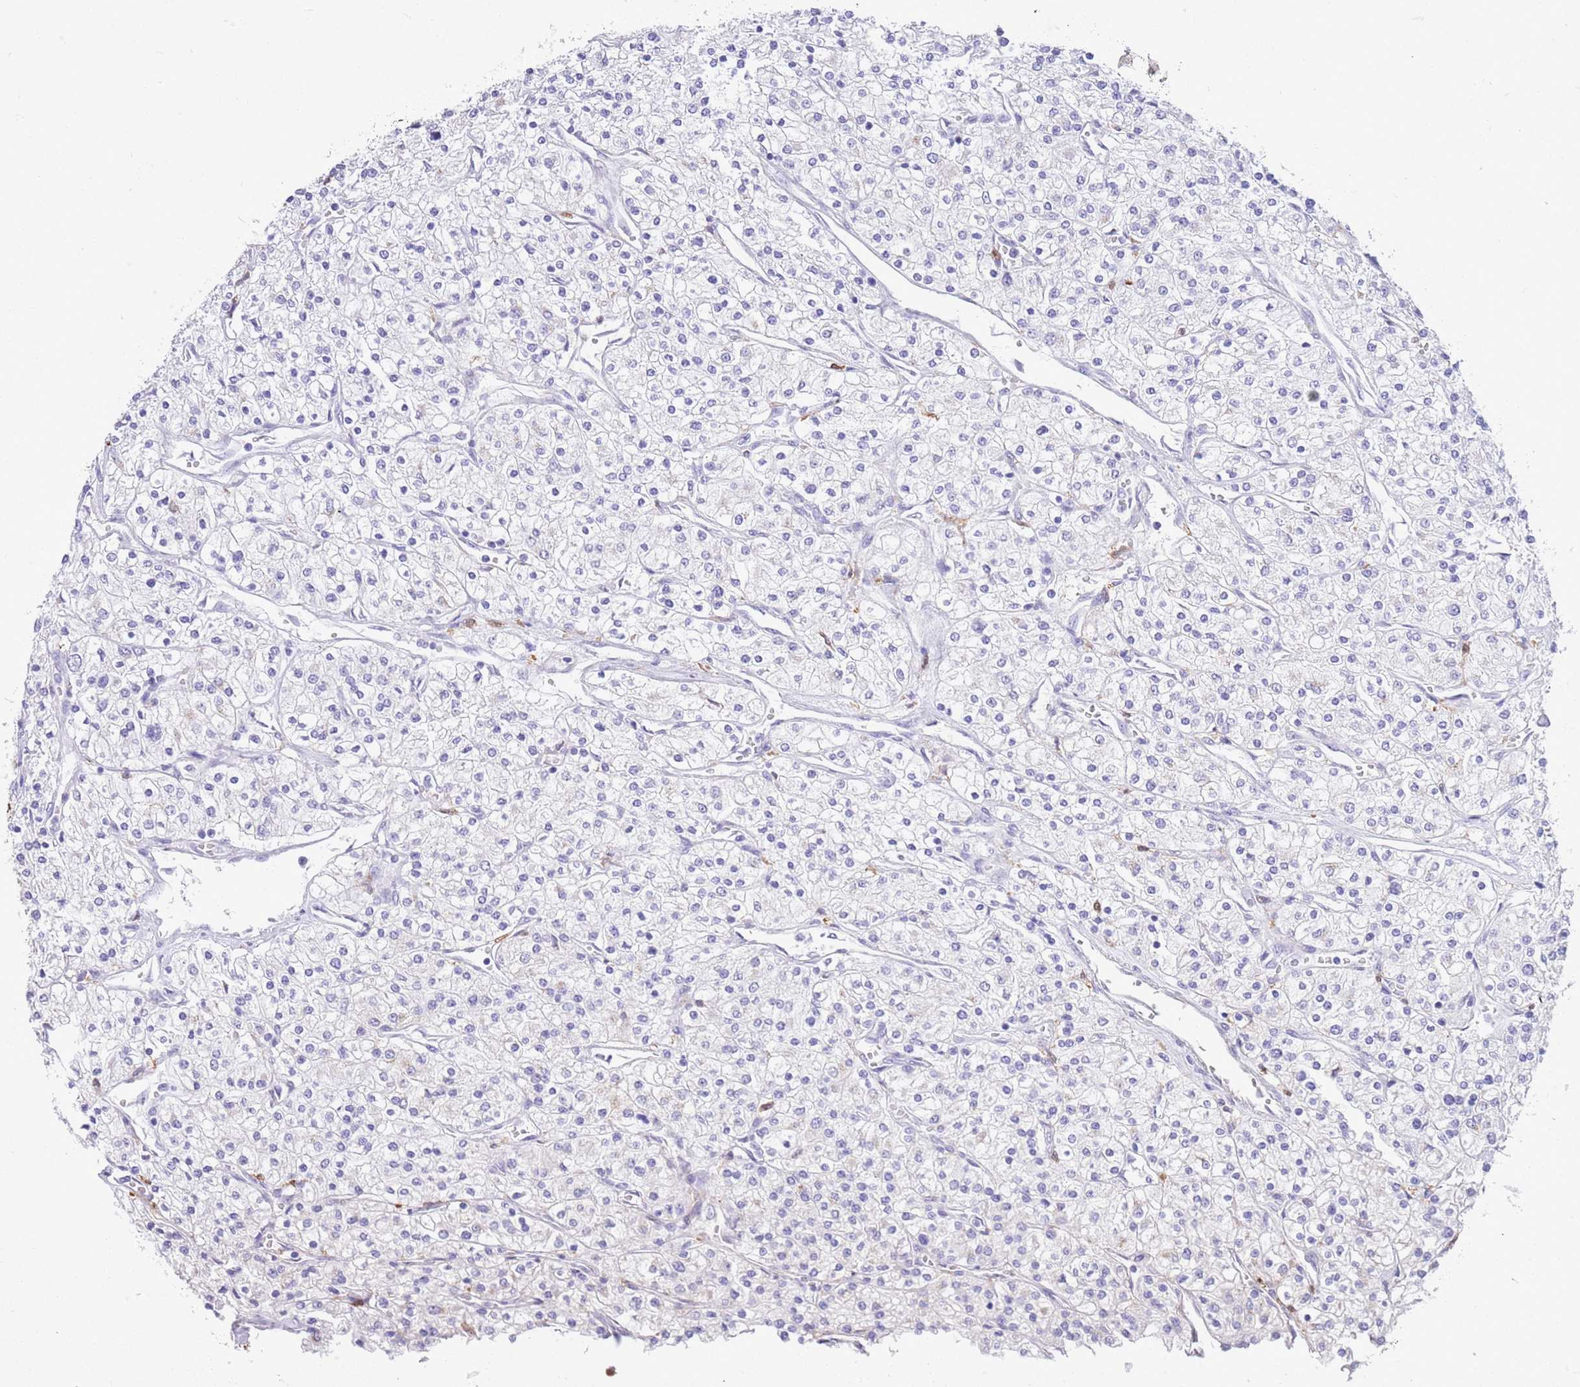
{"staining": {"intensity": "negative", "quantity": "none", "location": "none"}, "tissue": "renal cancer", "cell_type": "Tumor cells", "image_type": "cancer", "snomed": [{"axis": "morphology", "description": "Adenocarcinoma, NOS"}, {"axis": "topography", "description": "Kidney"}], "caption": "Tumor cells are negative for brown protein staining in adenocarcinoma (renal). Nuclei are stained in blue.", "gene": "TRIM32", "patient": {"sex": "male", "age": 80}}